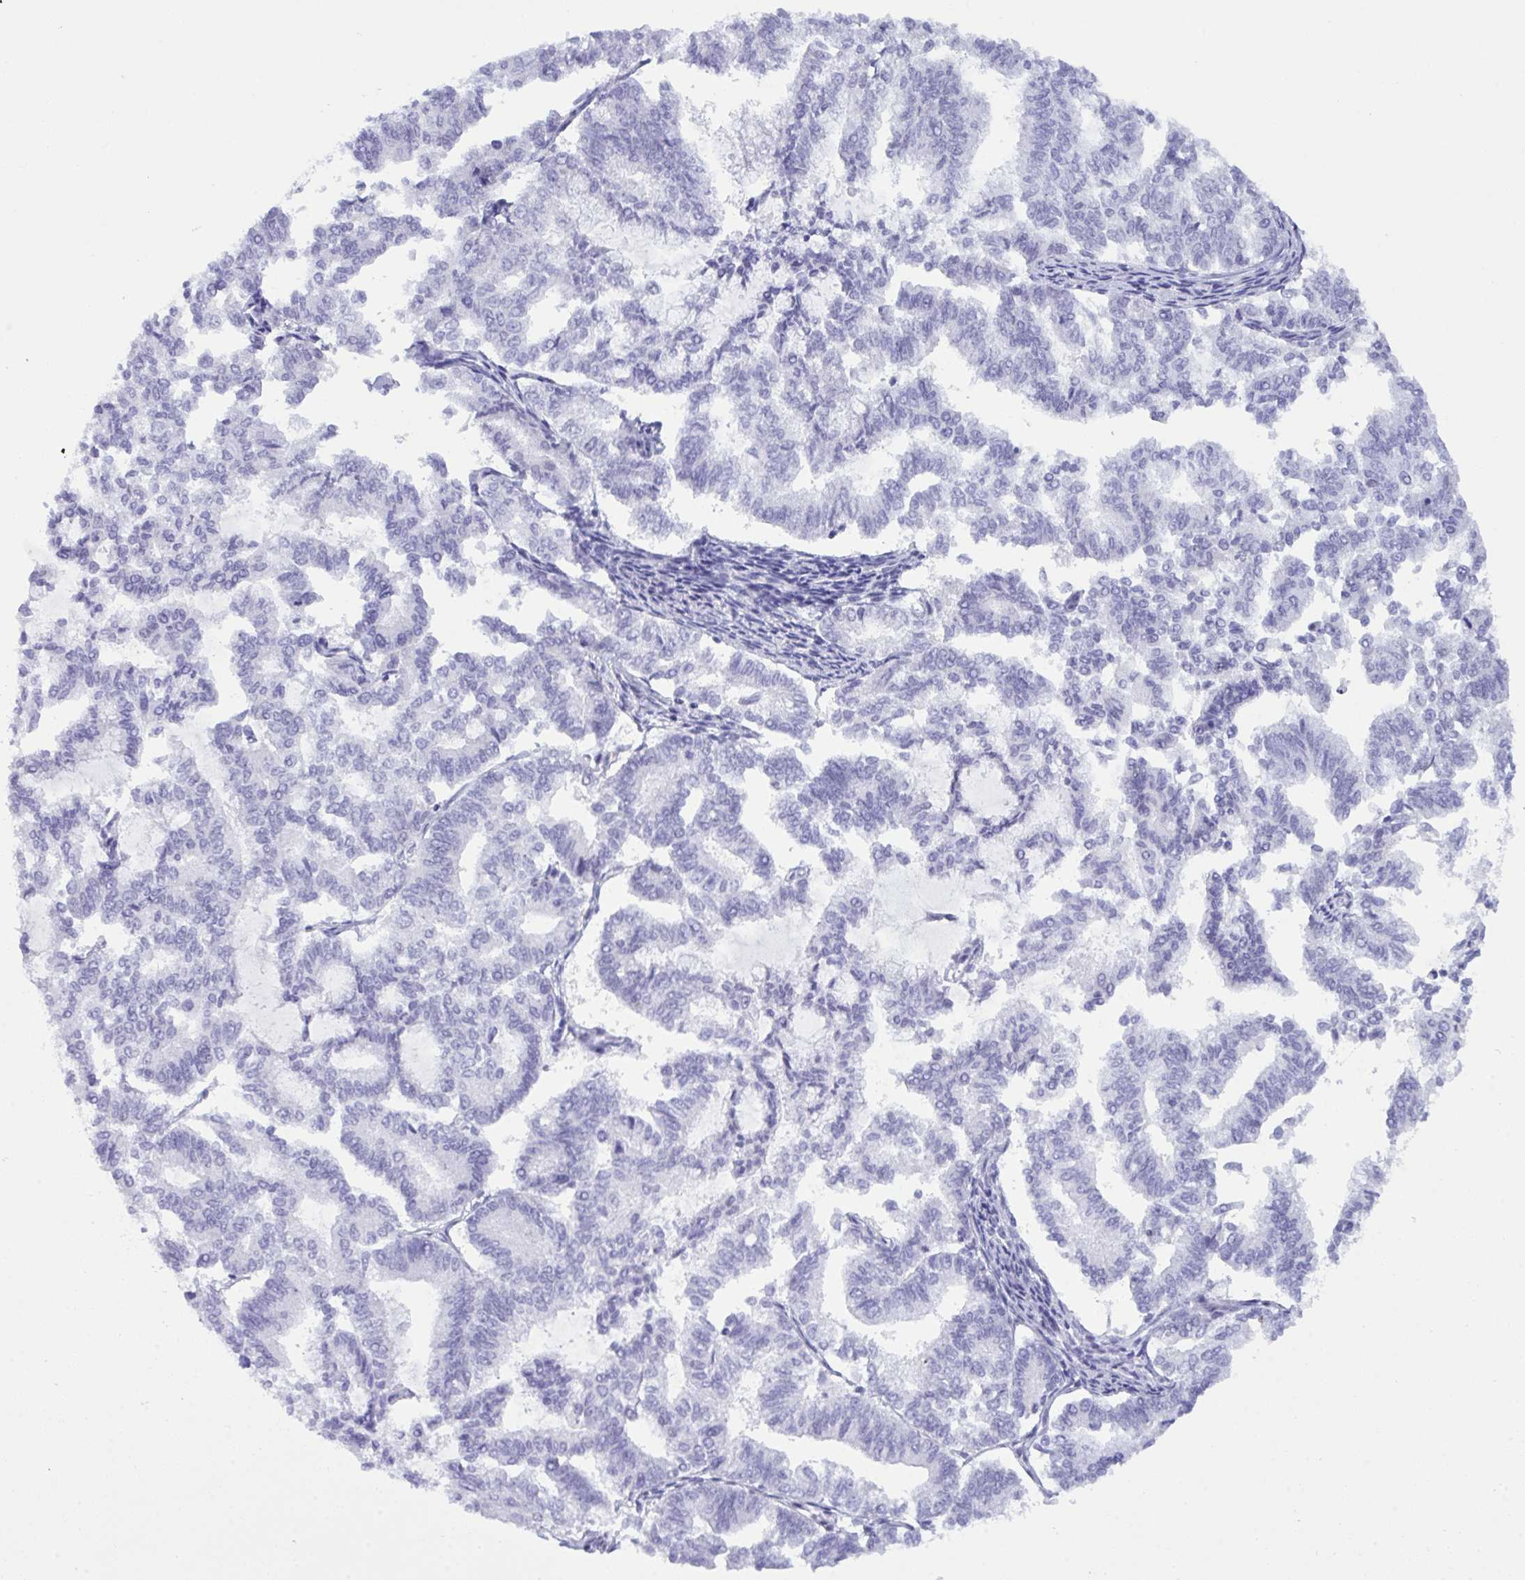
{"staining": {"intensity": "negative", "quantity": "none", "location": "none"}, "tissue": "endometrial cancer", "cell_type": "Tumor cells", "image_type": "cancer", "snomed": [{"axis": "morphology", "description": "Adenocarcinoma, NOS"}, {"axis": "topography", "description": "Endometrium"}], "caption": "Tumor cells are negative for brown protein staining in adenocarcinoma (endometrial). The staining was performed using DAB (3,3'-diaminobenzidine) to visualize the protein expression in brown, while the nuclei were stained in blue with hematoxylin (Magnification: 20x).", "gene": "ELN", "patient": {"sex": "female", "age": 79}}